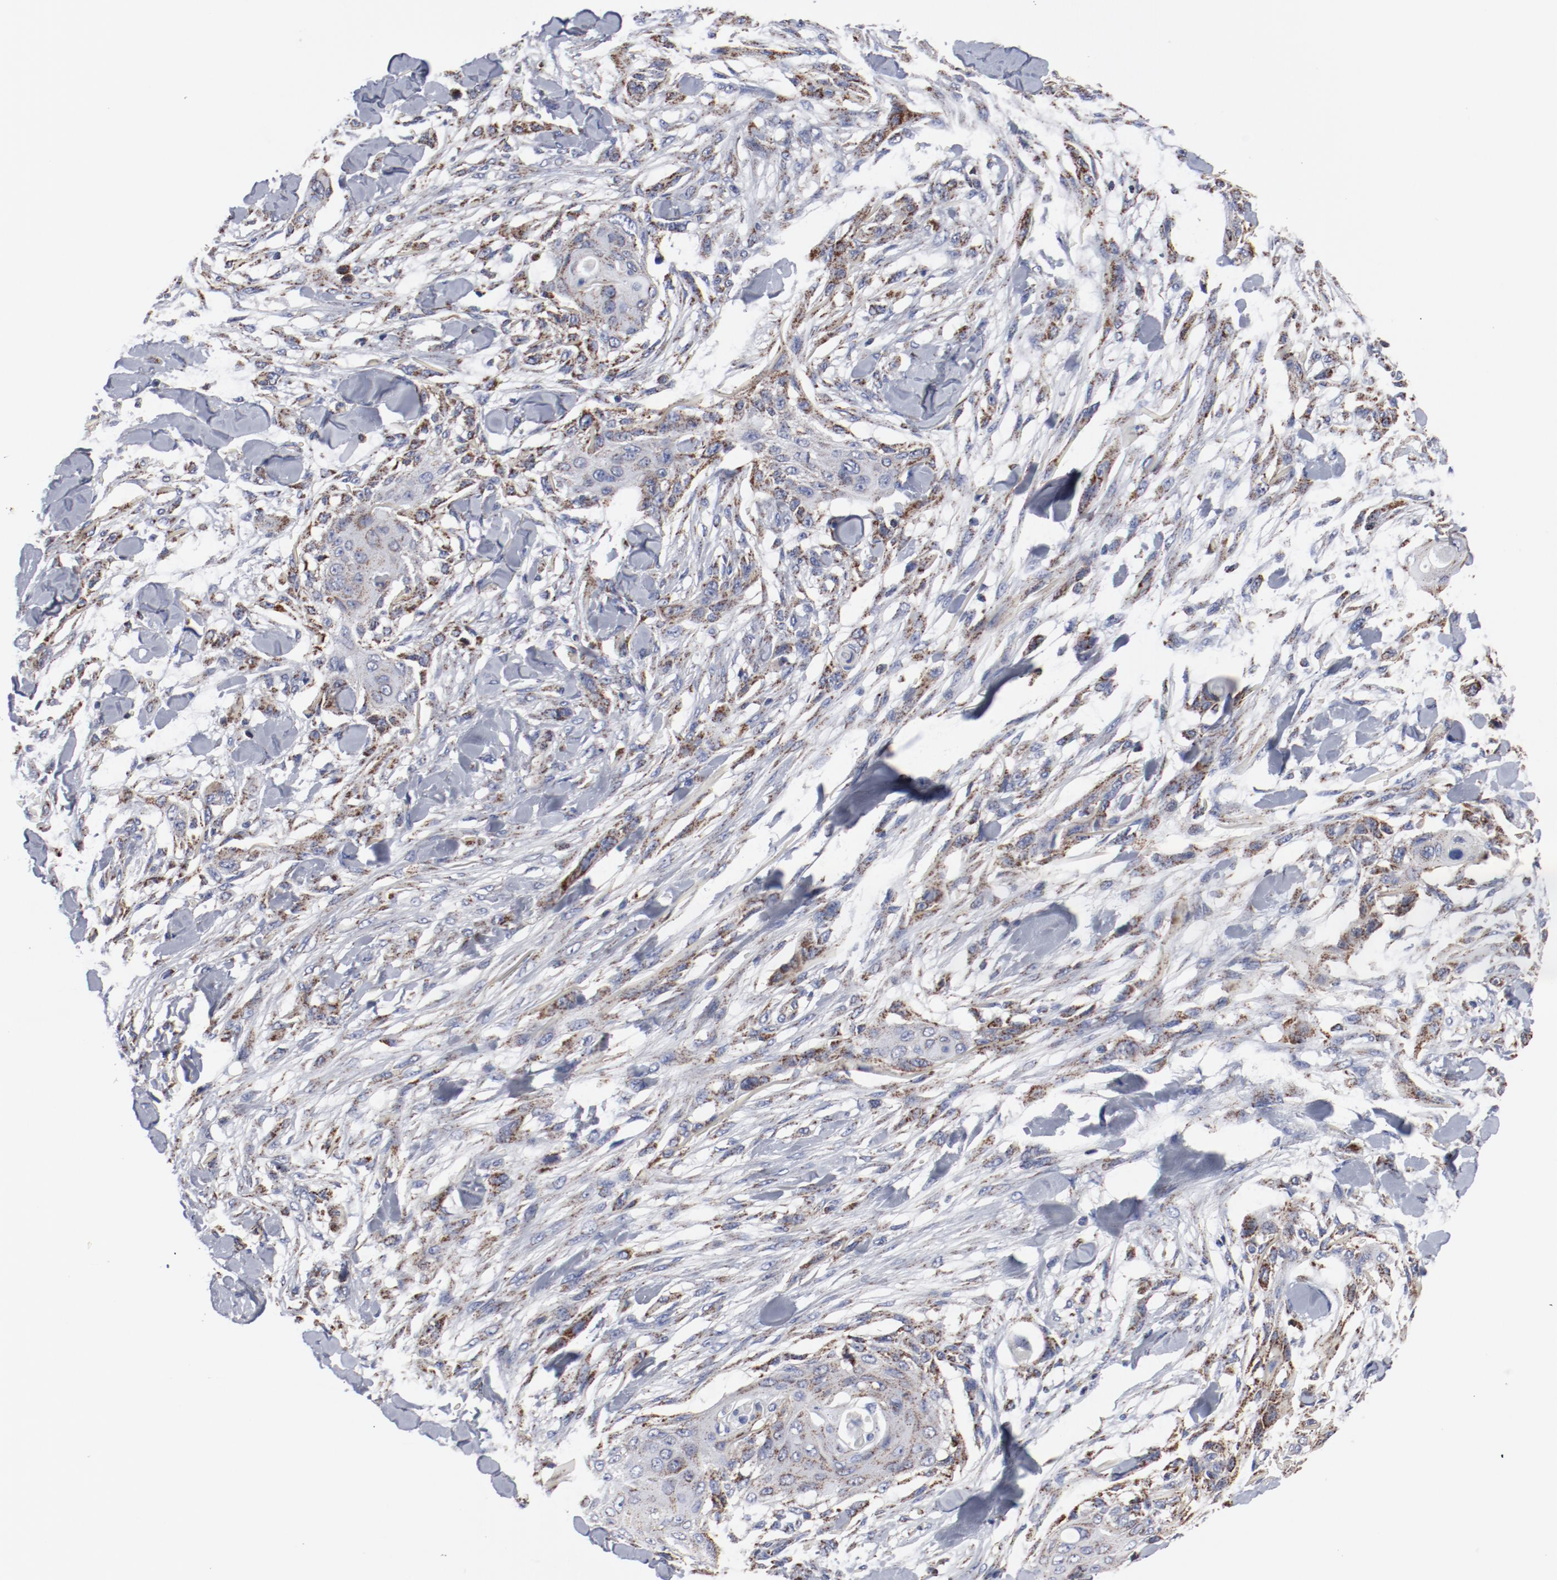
{"staining": {"intensity": "moderate", "quantity": ">75%", "location": "cytoplasmic/membranous"}, "tissue": "skin cancer", "cell_type": "Tumor cells", "image_type": "cancer", "snomed": [{"axis": "morphology", "description": "Normal tissue, NOS"}, {"axis": "morphology", "description": "Squamous cell carcinoma, NOS"}, {"axis": "topography", "description": "Skin"}], "caption": "Protein analysis of squamous cell carcinoma (skin) tissue demonstrates moderate cytoplasmic/membranous positivity in approximately >75% of tumor cells. Nuclei are stained in blue.", "gene": "NDUFV2", "patient": {"sex": "female", "age": 59}}